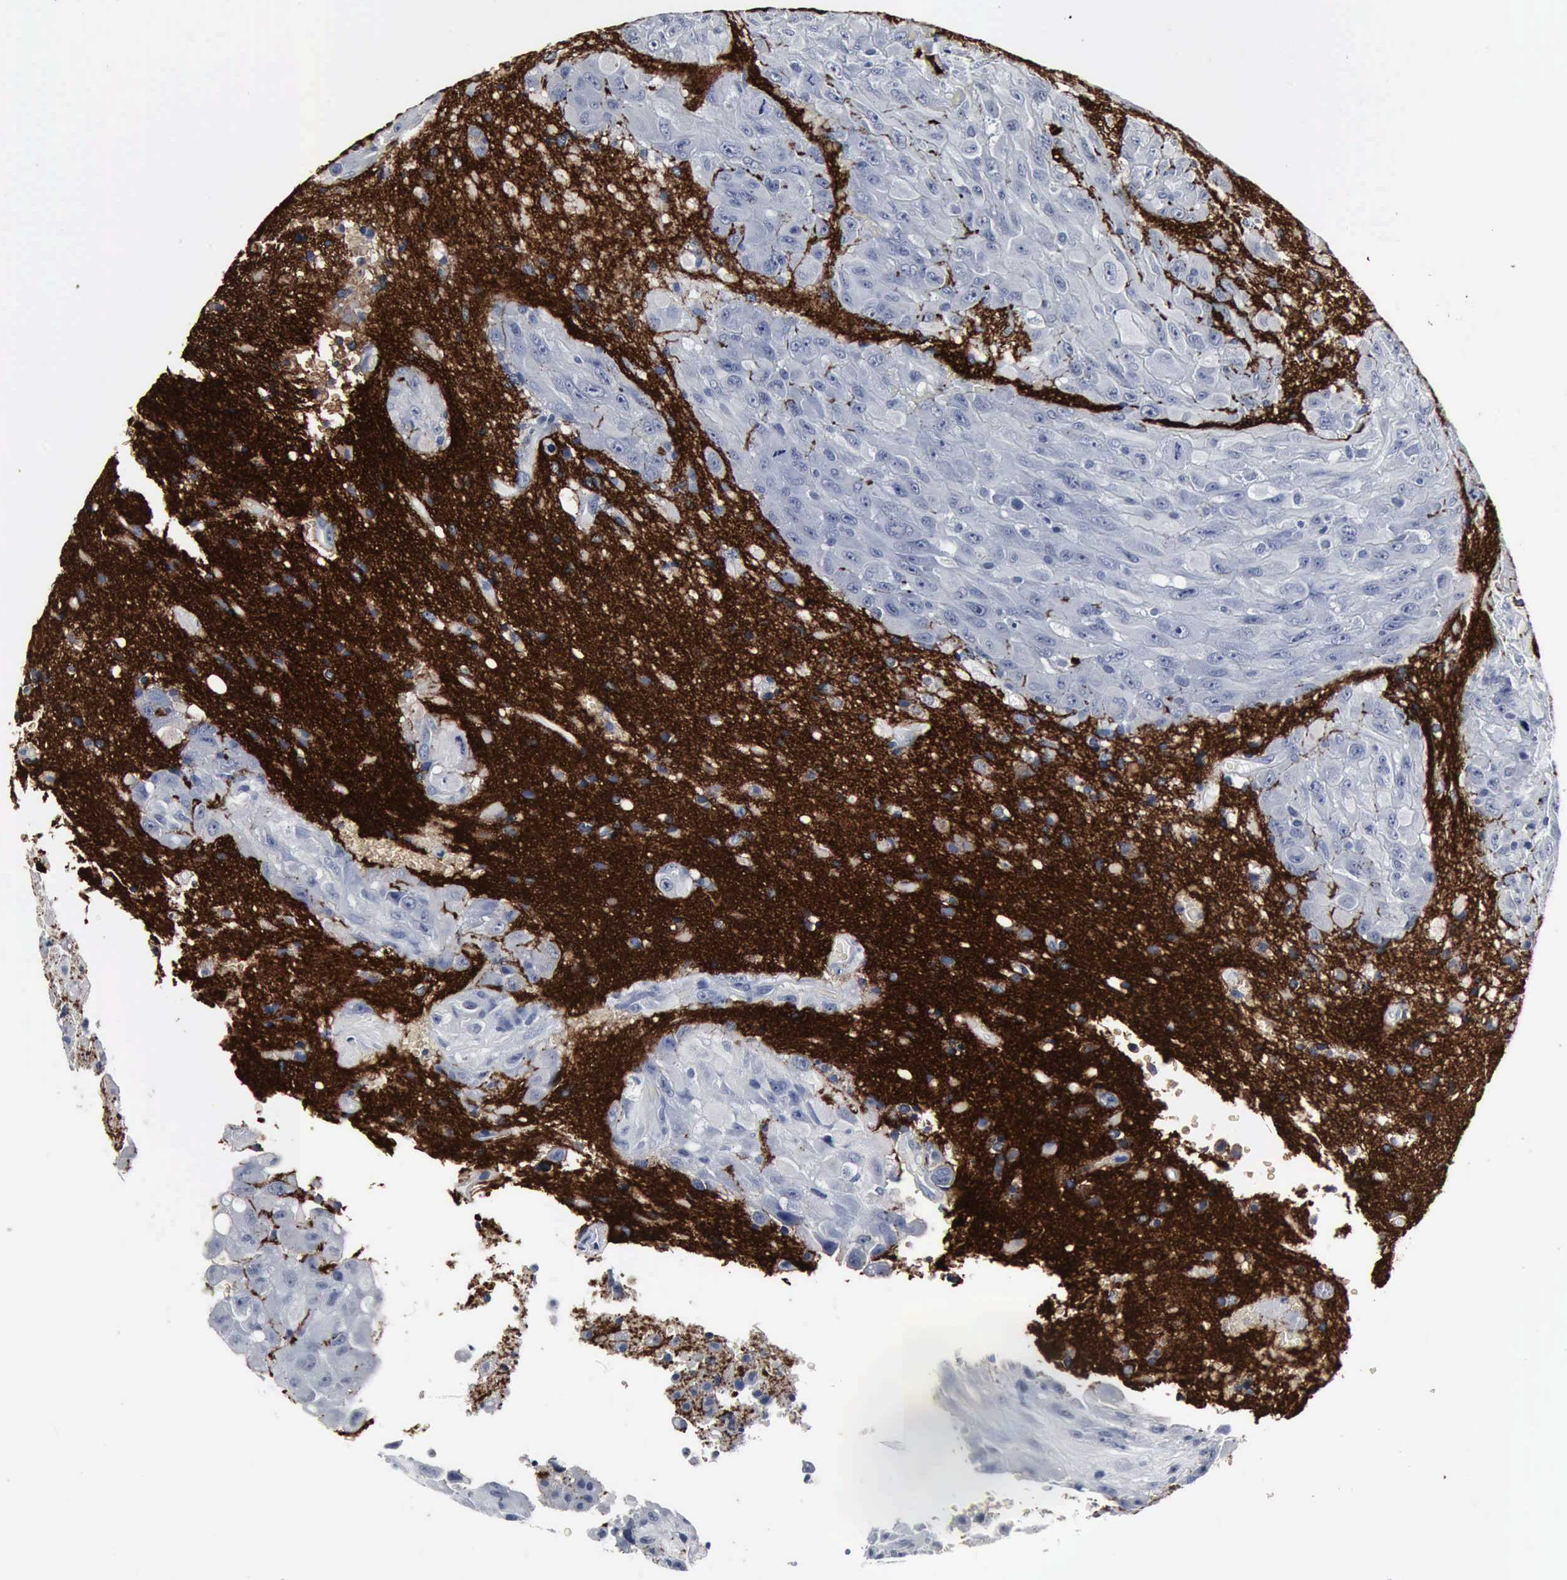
{"staining": {"intensity": "negative", "quantity": "none", "location": "none"}, "tissue": "glioma", "cell_type": "Tumor cells", "image_type": "cancer", "snomed": [{"axis": "morphology", "description": "Glioma, malignant, High grade"}, {"axis": "topography", "description": "Brain"}], "caption": "An image of human glioma is negative for staining in tumor cells.", "gene": "SNAP25", "patient": {"sex": "male", "age": 48}}